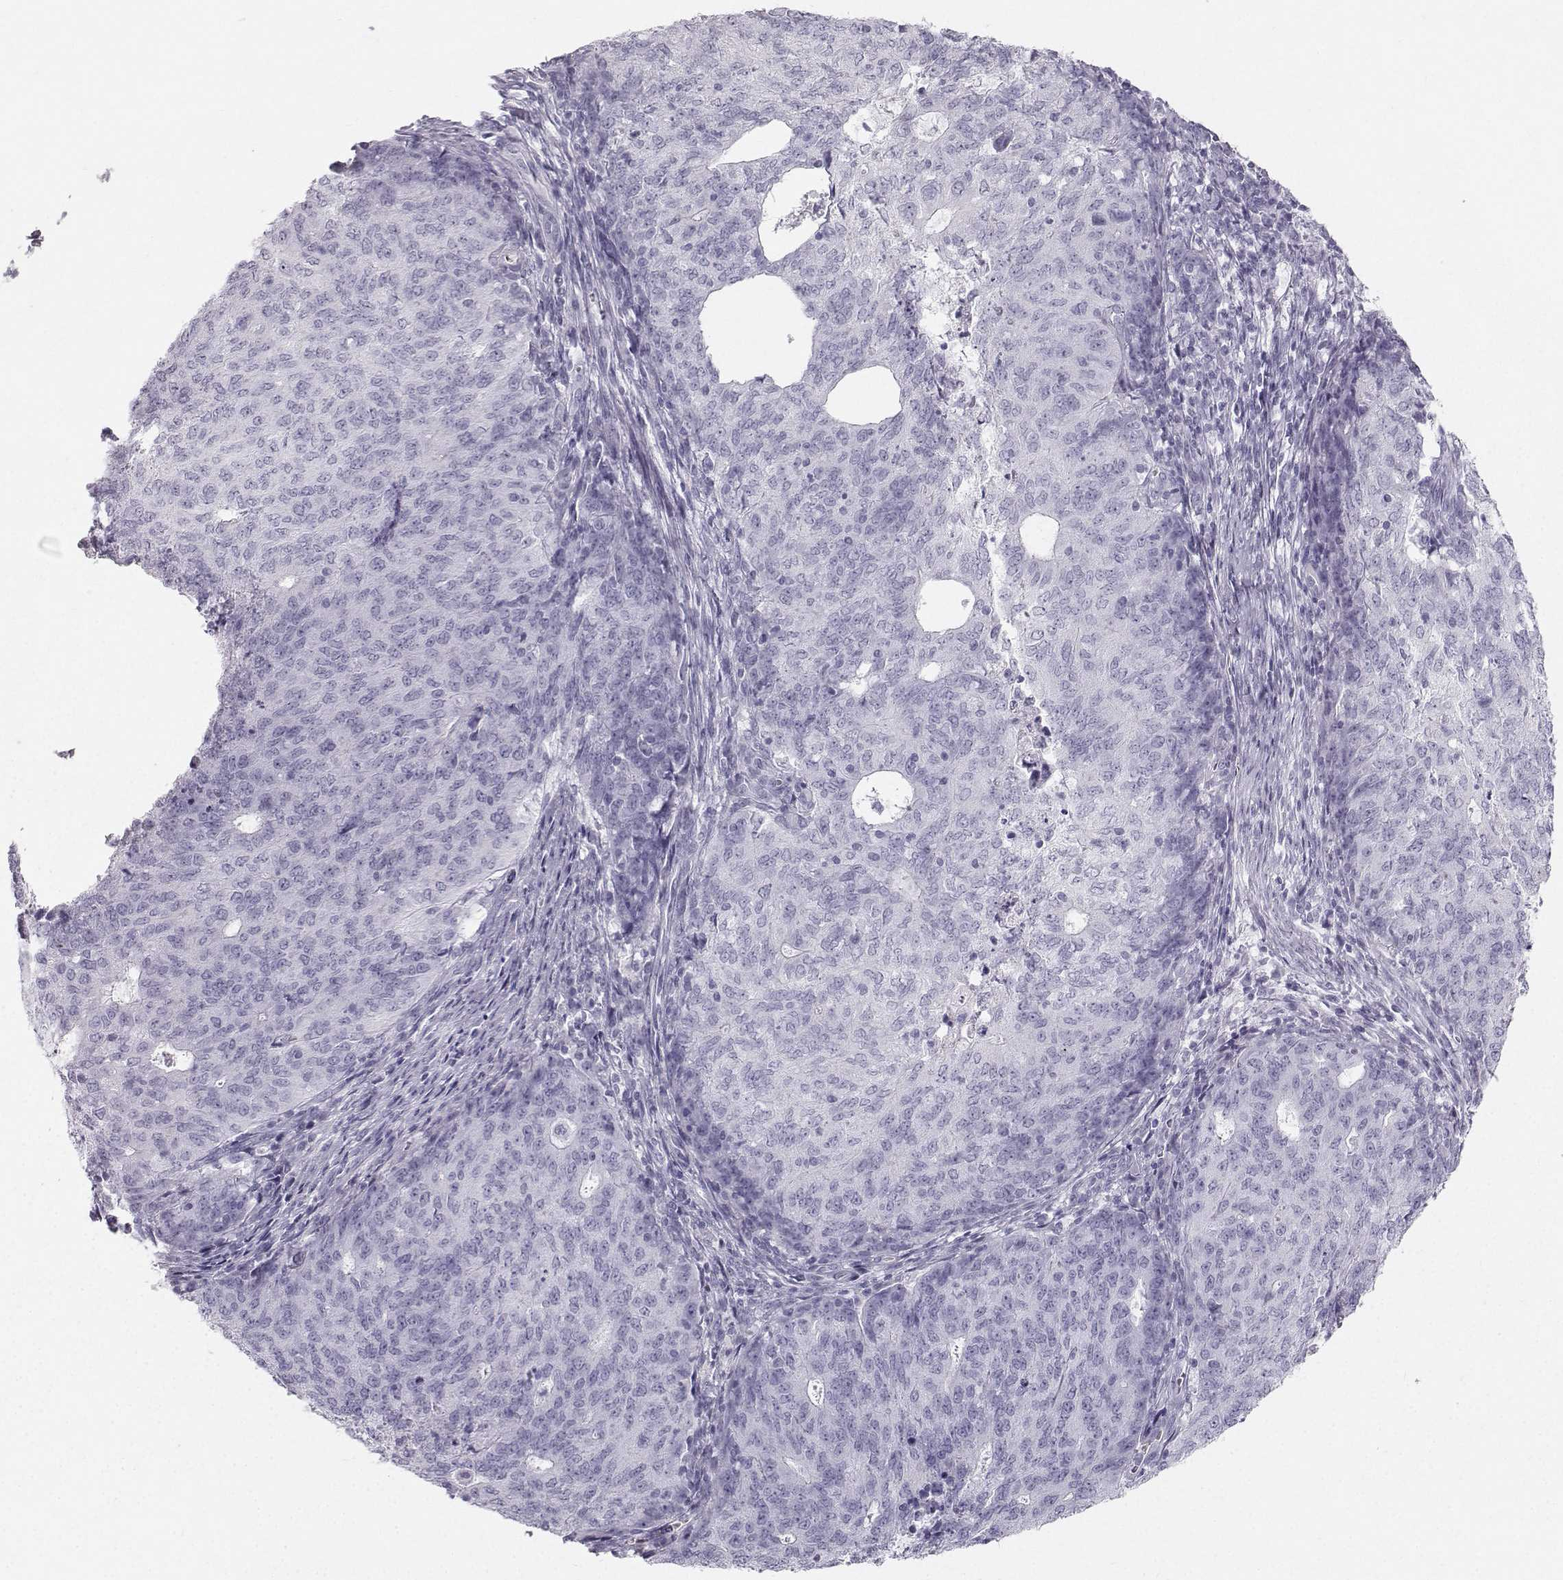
{"staining": {"intensity": "negative", "quantity": "none", "location": "none"}, "tissue": "endometrial cancer", "cell_type": "Tumor cells", "image_type": "cancer", "snomed": [{"axis": "morphology", "description": "Adenocarcinoma, NOS"}, {"axis": "topography", "description": "Endometrium"}], "caption": "Immunohistochemical staining of endometrial cancer (adenocarcinoma) exhibits no significant positivity in tumor cells.", "gene": "CASR", "patient": {"sex": "female", "age": 82}}